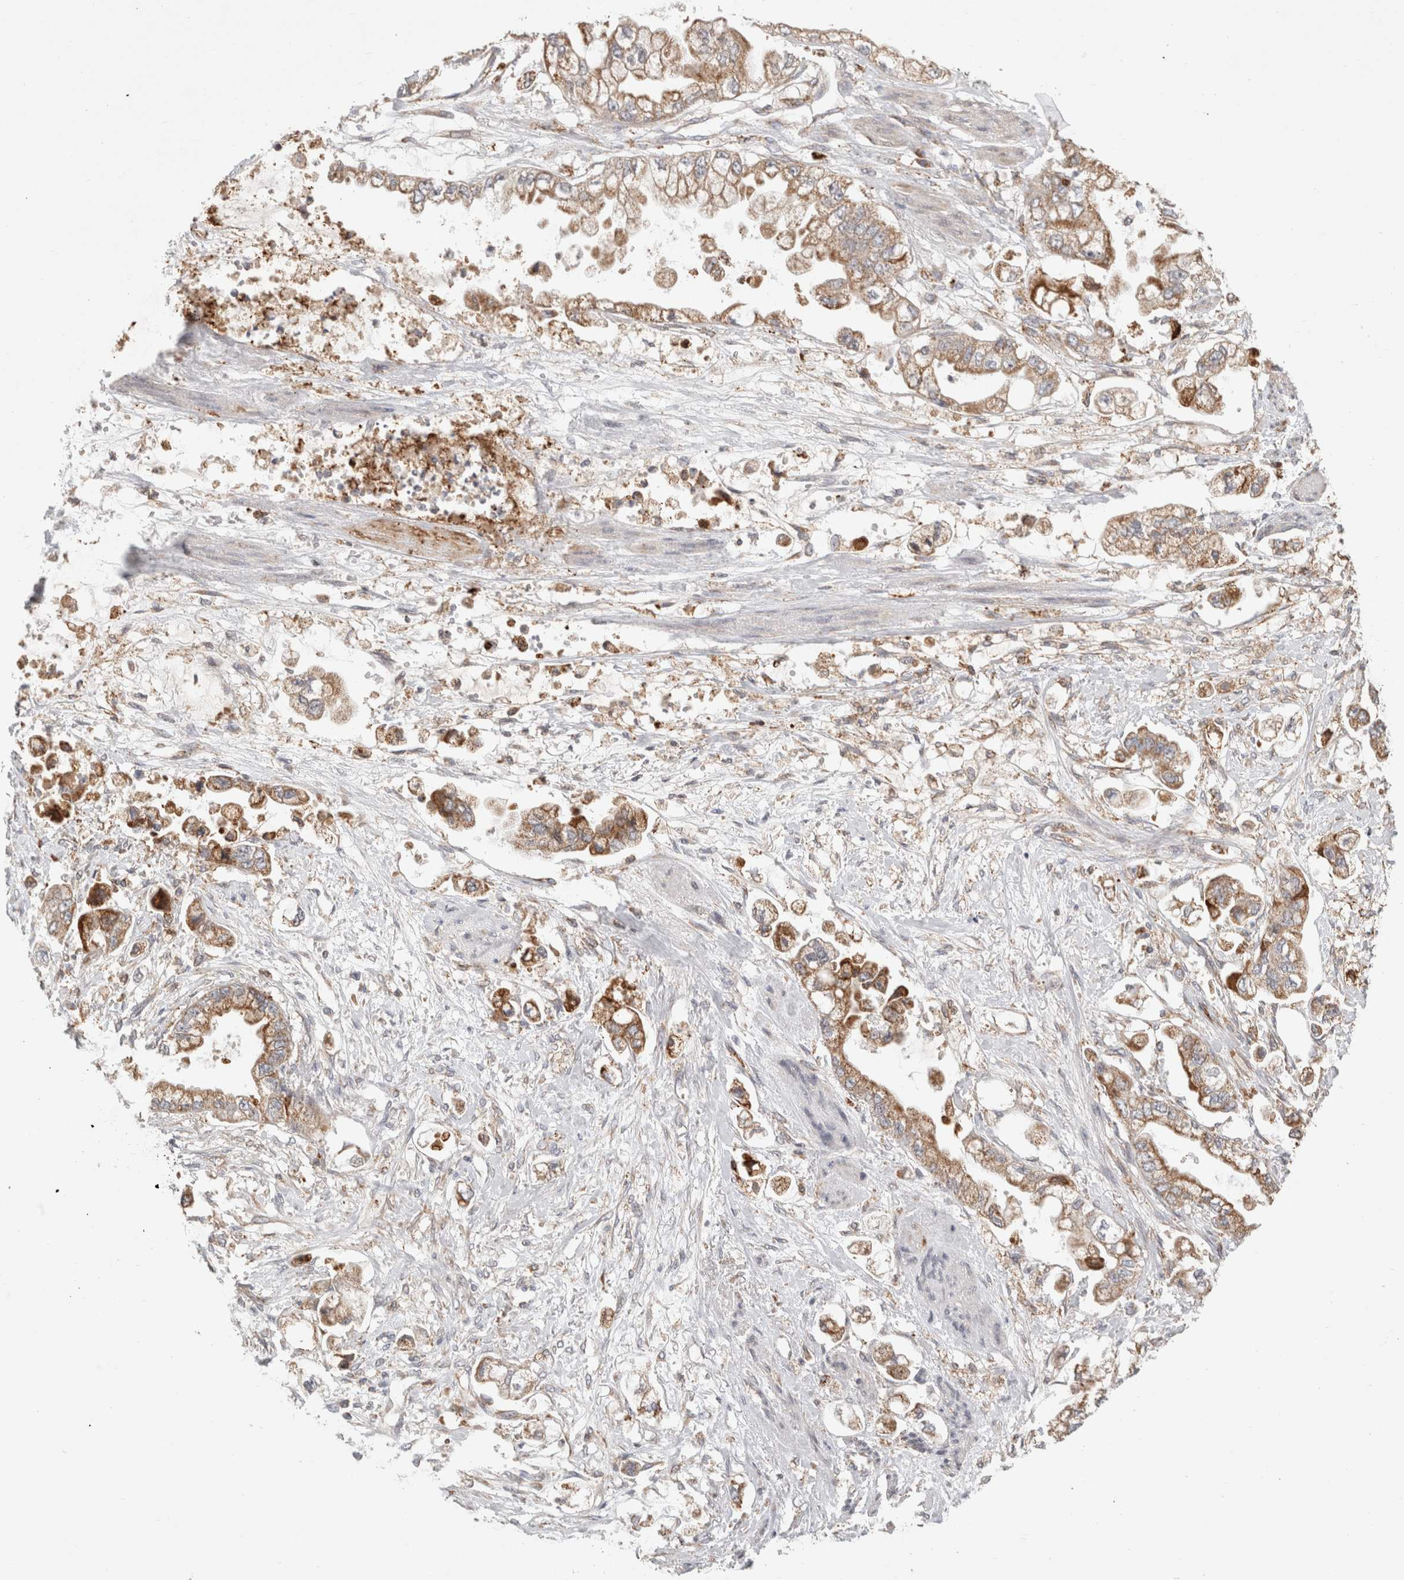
{"staining": {"intensity": "moderate", "quantity": ">75%", "location": "cytoplasmic/membranous"}, "tissue": "stomach cancer", "cell_type": "Tumor cells", "image_type": "cancer", "snomed": [{"axis": "morphology", "description": "Adenocarcinoma, NOS"}, {"axis": "topography", "description": "Stomach"}], "caption": "Tumor cells demonstrate moderate cytoplasmic/membranous positivity in approximately >75% of cells in stomach cancer (adenocarcinoma).", "gene": "HROB", "patient": {"sex": "male", "age": 62}}